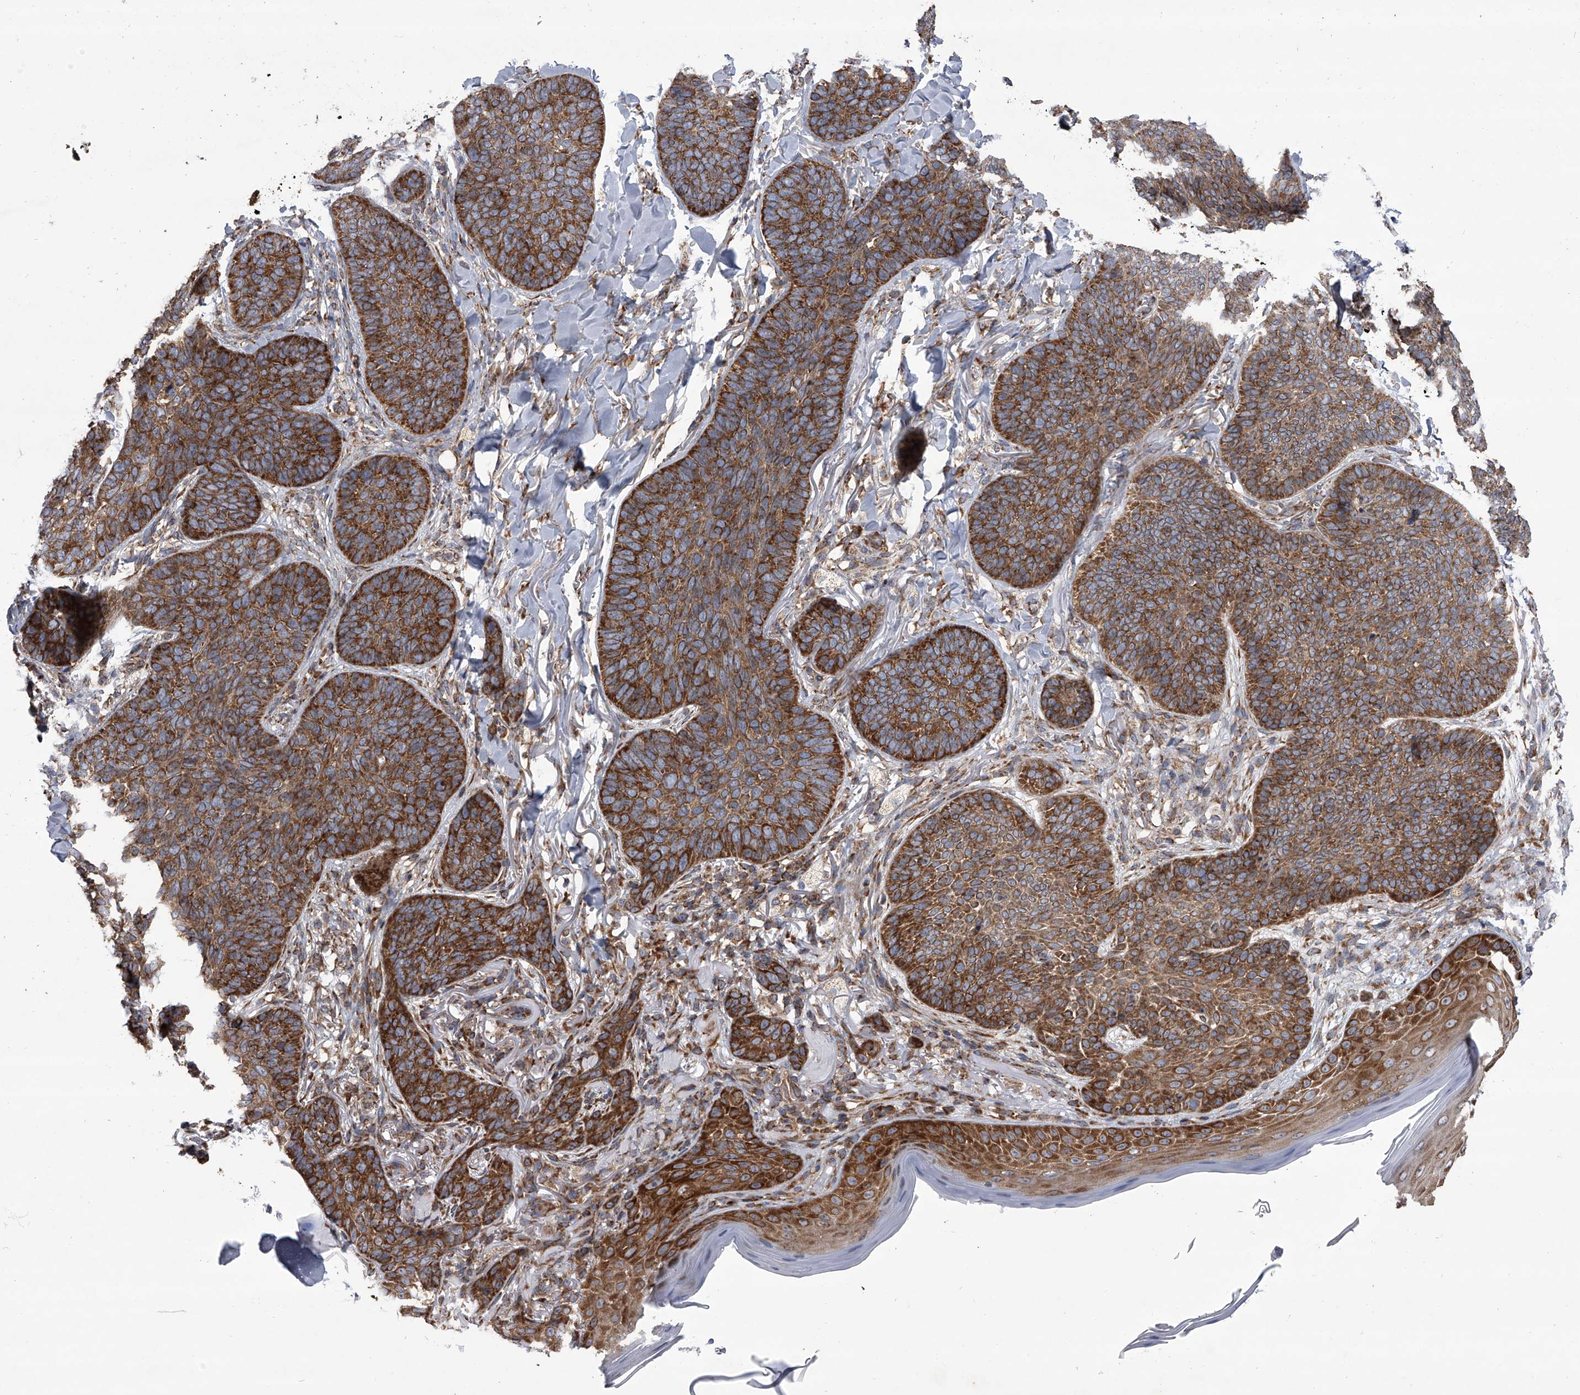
{"staining": {"intensity": "strong", "quantity": ">75%", "location": "cytoplasmic/membranous"}, "tissue": "skin cancer", "cell_type": "Tumor cells", "image_type": "cancer", "snomed": [{"axis": "morphology", "description": "Basal cell carcinoma"}, {"axis": "topography", "description": "Skin"}], "caption": "The immunohistochemical stain shows strong cytoplasmic/membranous expression in tumor cells of skin cancer tissue.", "gene": "ZC3H15", "patient": {"sex": "male", "age": 85}}